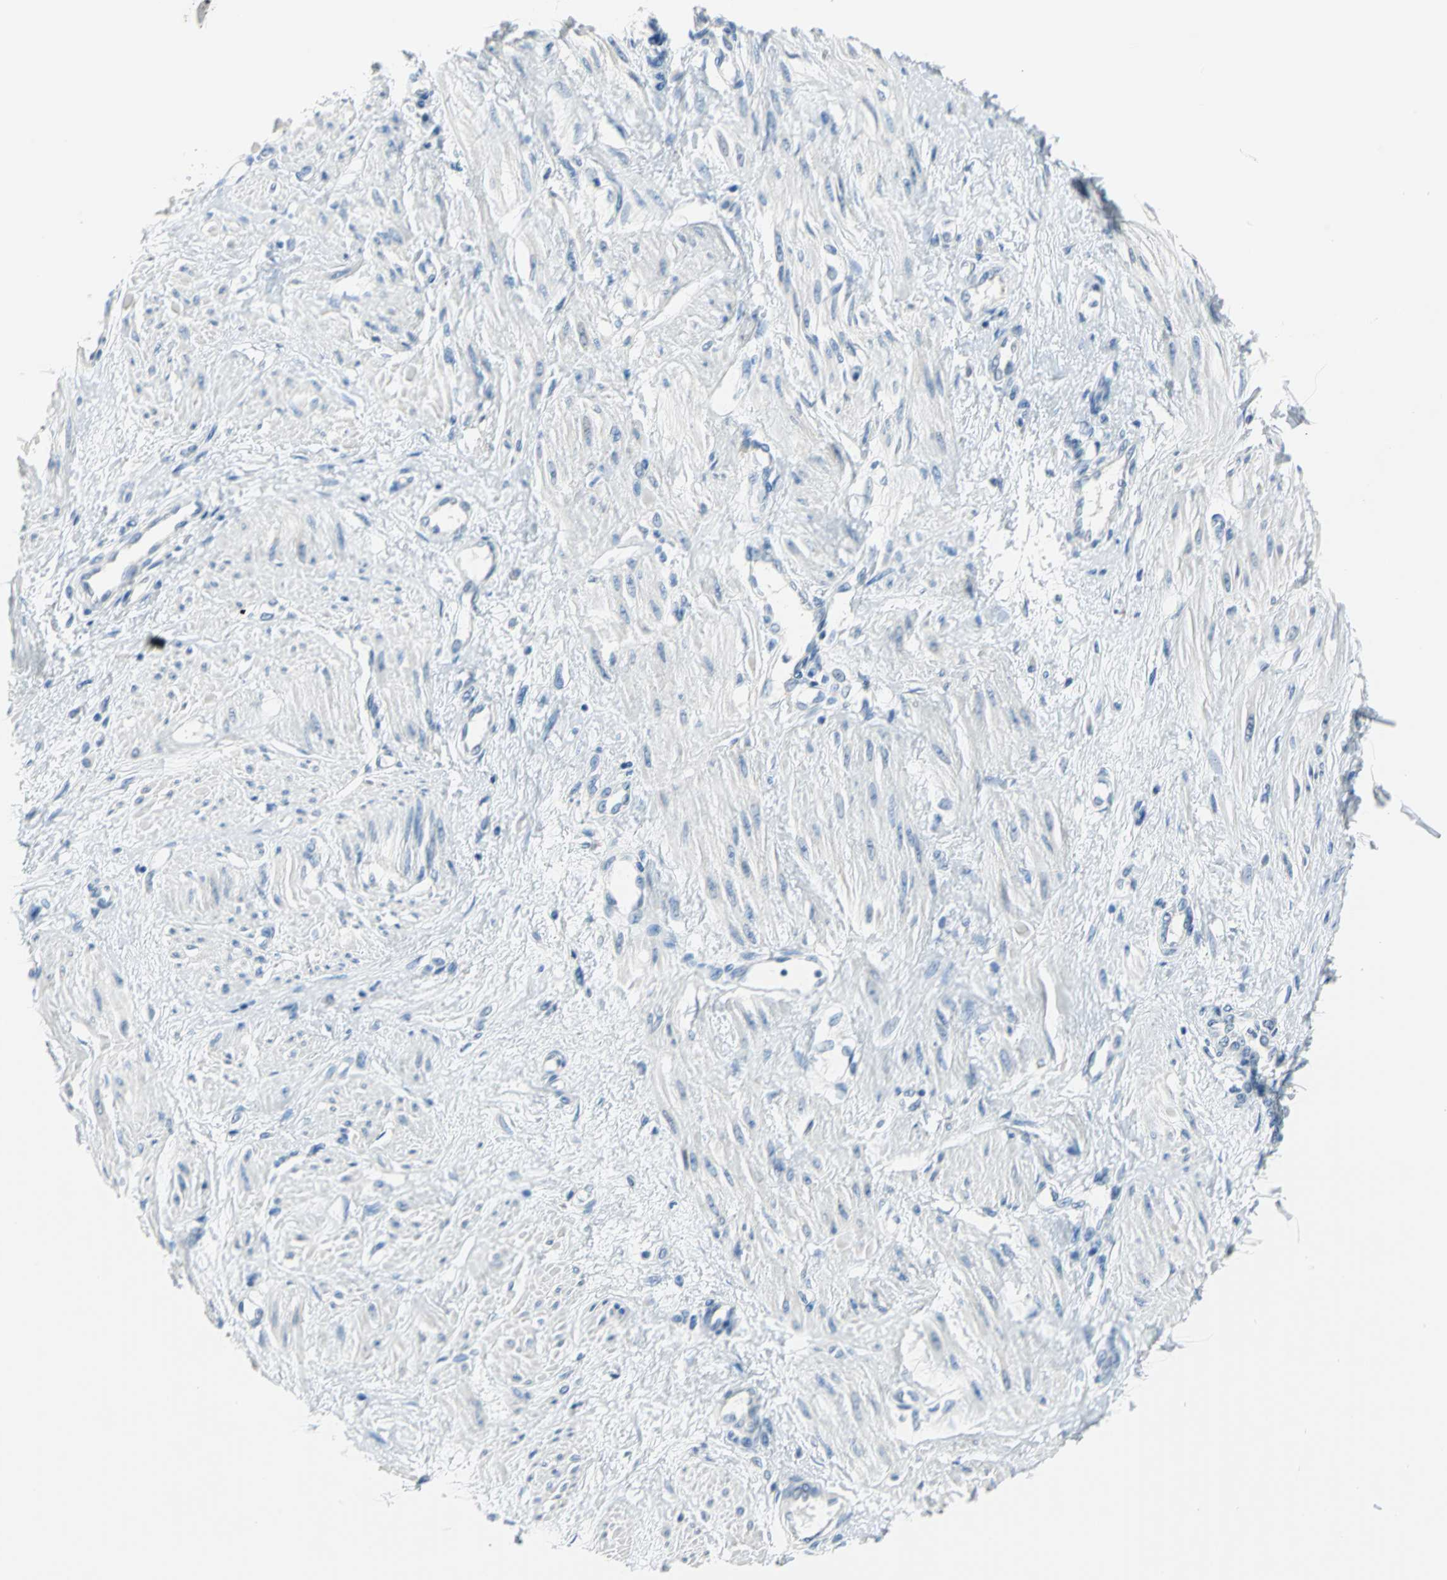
{"staining": {"intensity": "negative", "quantity": "none", "location": "none"}, "tissue": "smooth muscle", "cell_type": "Smooth muscle cells", "image_type": "normal", "snomed": [{"axis": "morphology", "description": "Normal tissue, NOS"}, {"axis": "topography", "description": "Smooth muscle"}, {"axis": "topography", "description": "Uterus"}], "caption": "Smooth muscle cells are negative for brown protein staining in unremarkable smooth muscle. (Stains: DAB (3,3'-diaminobenzidine) IHC with hematoxylin counter stain, Microscopy: brightfield microscopy at high magnification).", "gene": "MUC4", "patient": {"sex": "female", "age": 39}}